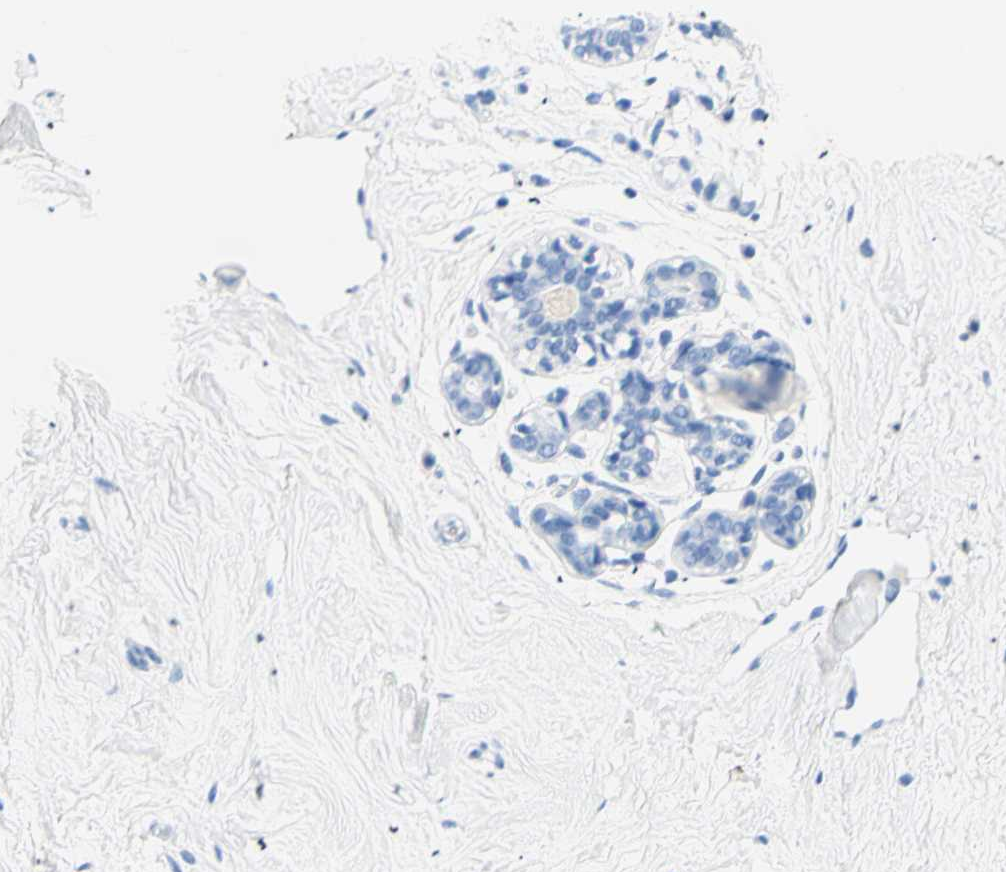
{"staining": {"intensity": "negative", "quantity": "none", "location": "none"}, "tissue": "breast", "cell_type": "Adipocytes", "image_type": "normal", "snomed": [{"axis": "morphology", "description": "Normal tissue, NOS"}, {"axis": "topography", "description": "Breast"}], "caption": "Immunohistochemical staining of normal breast displays no significant positivity in adipocytes.", "gene": "MYH2", "patient": {"sex": "female", "age": 23}}